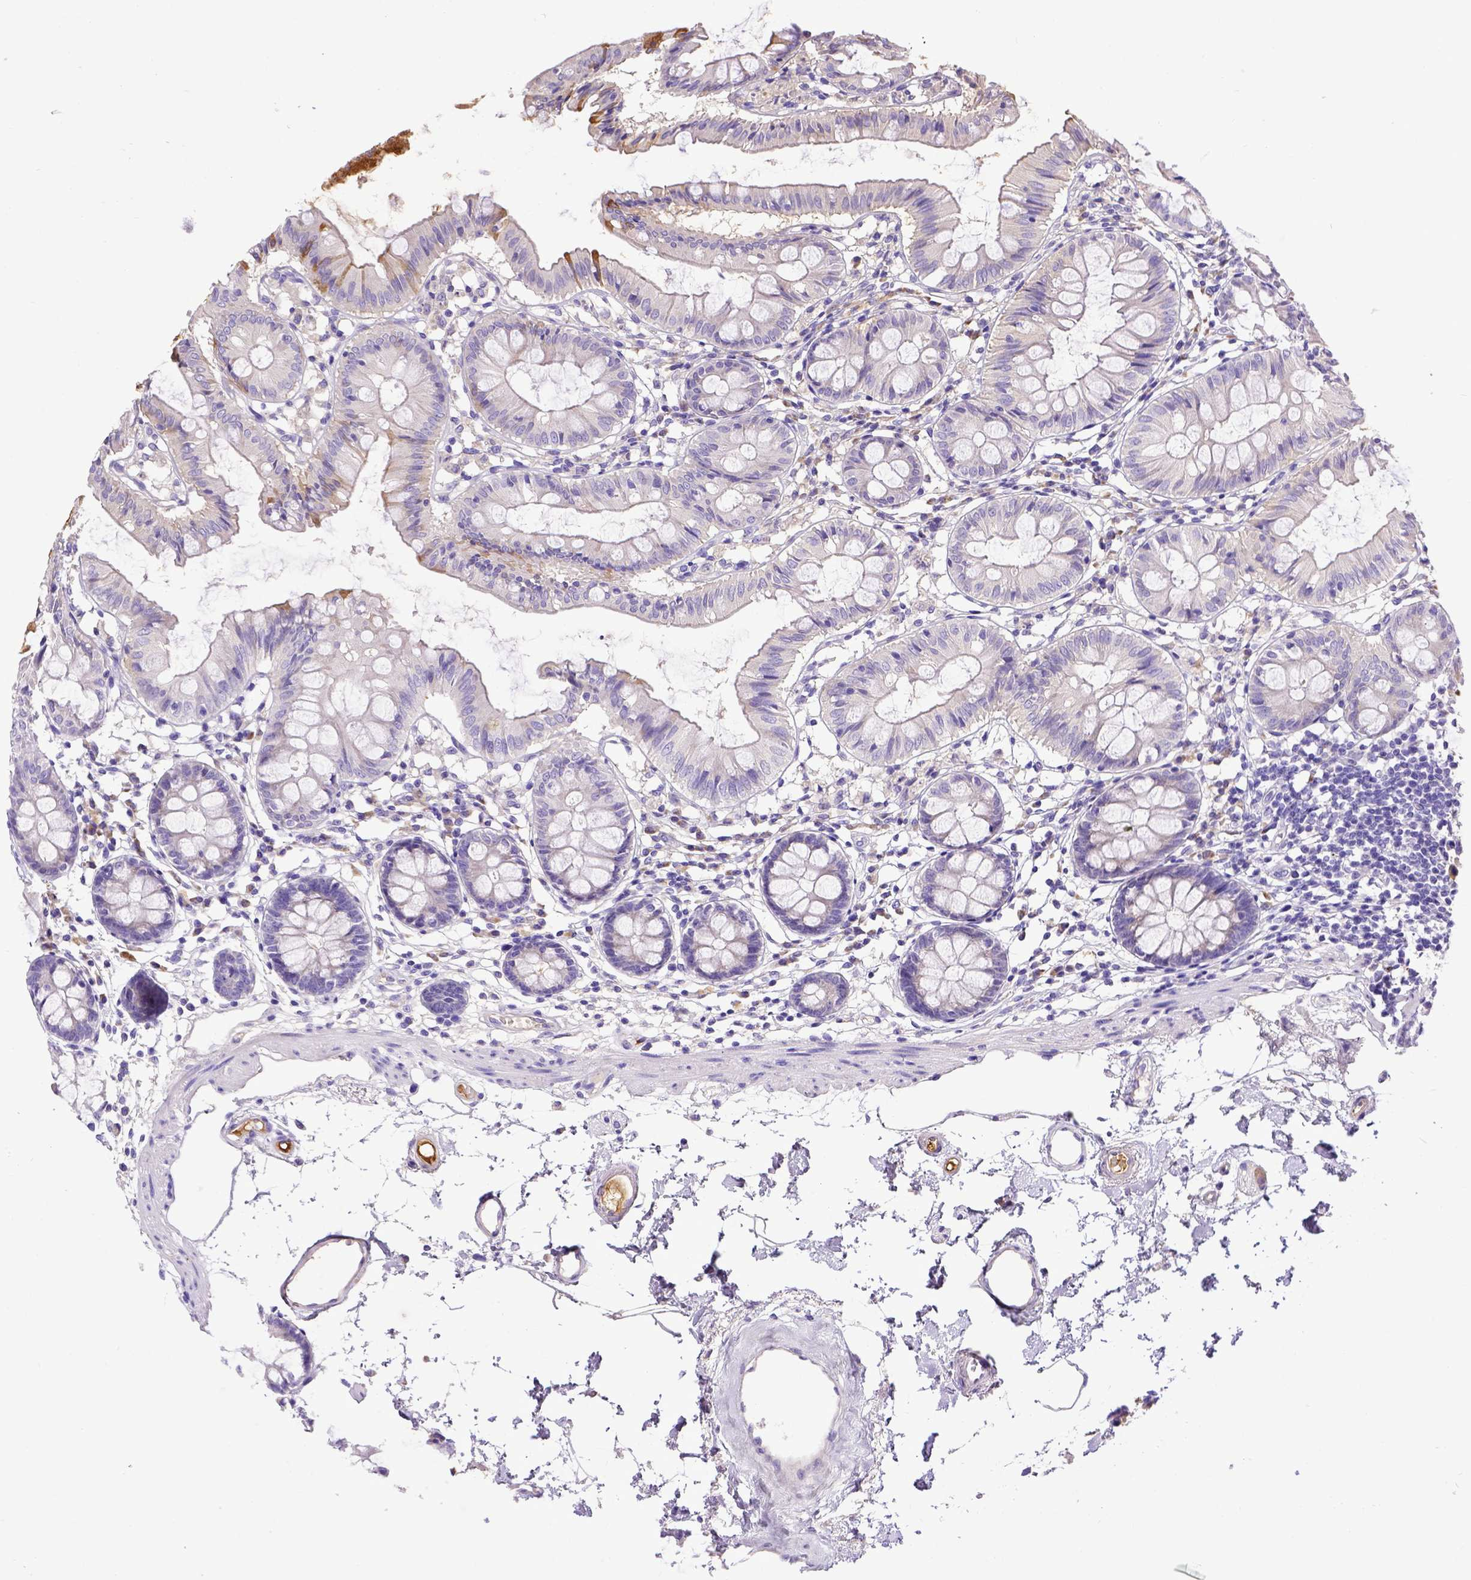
{"staining": {"intensity": "negative", "quantity": "none", "location": "none"}, "tissue": "colon", "cell_type": "Endothelial cells", "image_type": "normal", "snomed": [{"axis": "morphology", "description": "Normal tissue, NOS"}, {"axis": "topography", "description": "Colon"}], "caption": "This is an immunohistochemistry (IHC) histopathology image of unremarkable colon. There is no positivity in endothelial cells.", "gene": "CFAP300", "patient": {"sex": "female", "age": 84}}